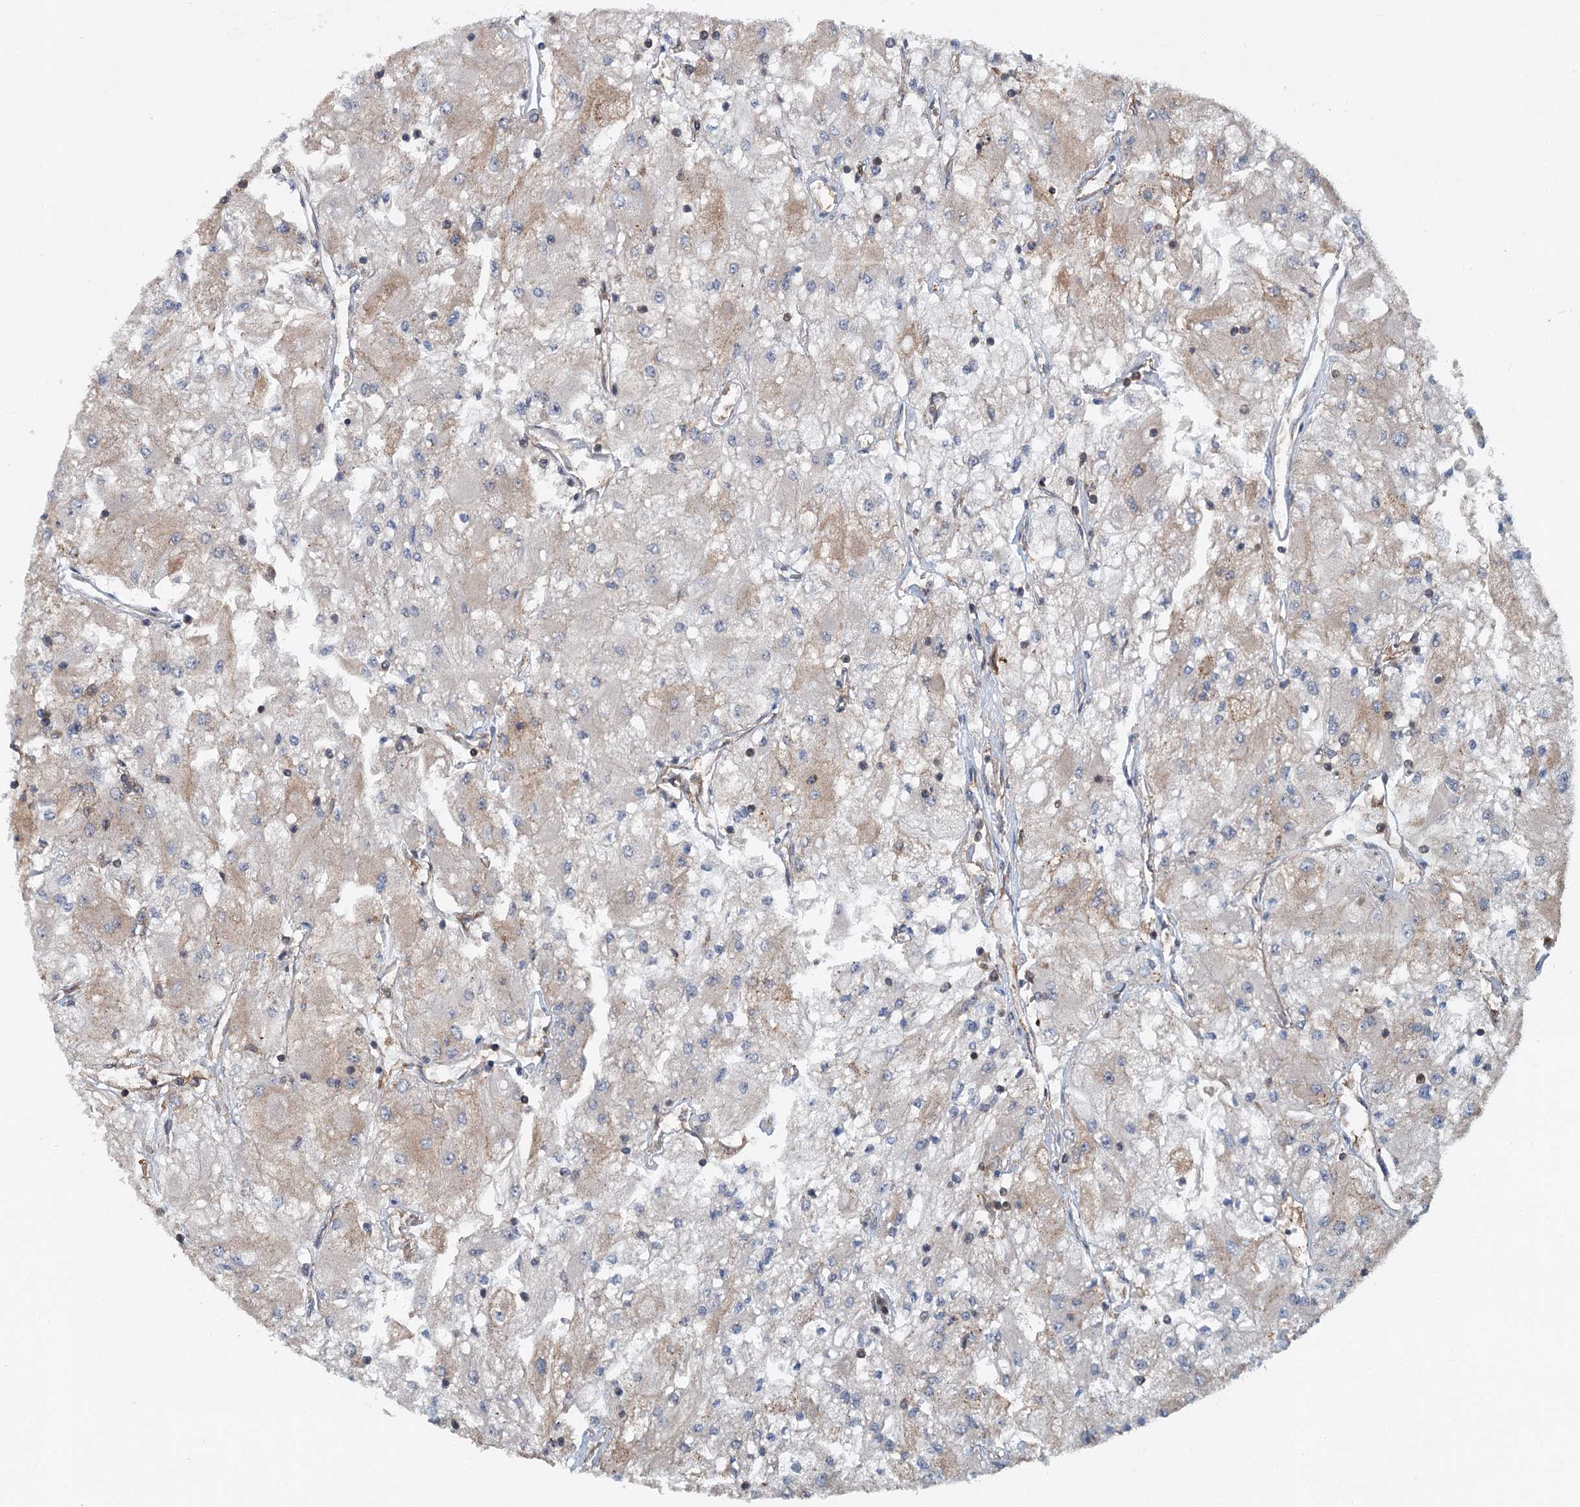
{"staining": {"intensity": "weak", "quantity": "25%-75%", "location": "cytoplasmic/membranous"}, "tissue": "renal cancer", "cell_type": "Tumor cells", "image_type": "cancer", "snomed": [{"axis": "morphology", "description": "Adenocarcinoma, NOS"}, {"axis": "topography", "description": "Kidney"}], "caption": "Immunohistochemistry (IHC) (DAB) staining of renal adenocarcinoma demonstrates weak cytoplasmic/membranous protein positivity in about 25%-75% of tumor cells.", "gene": "ZNF527", "patient": {"sex": "male", "age": 80}}